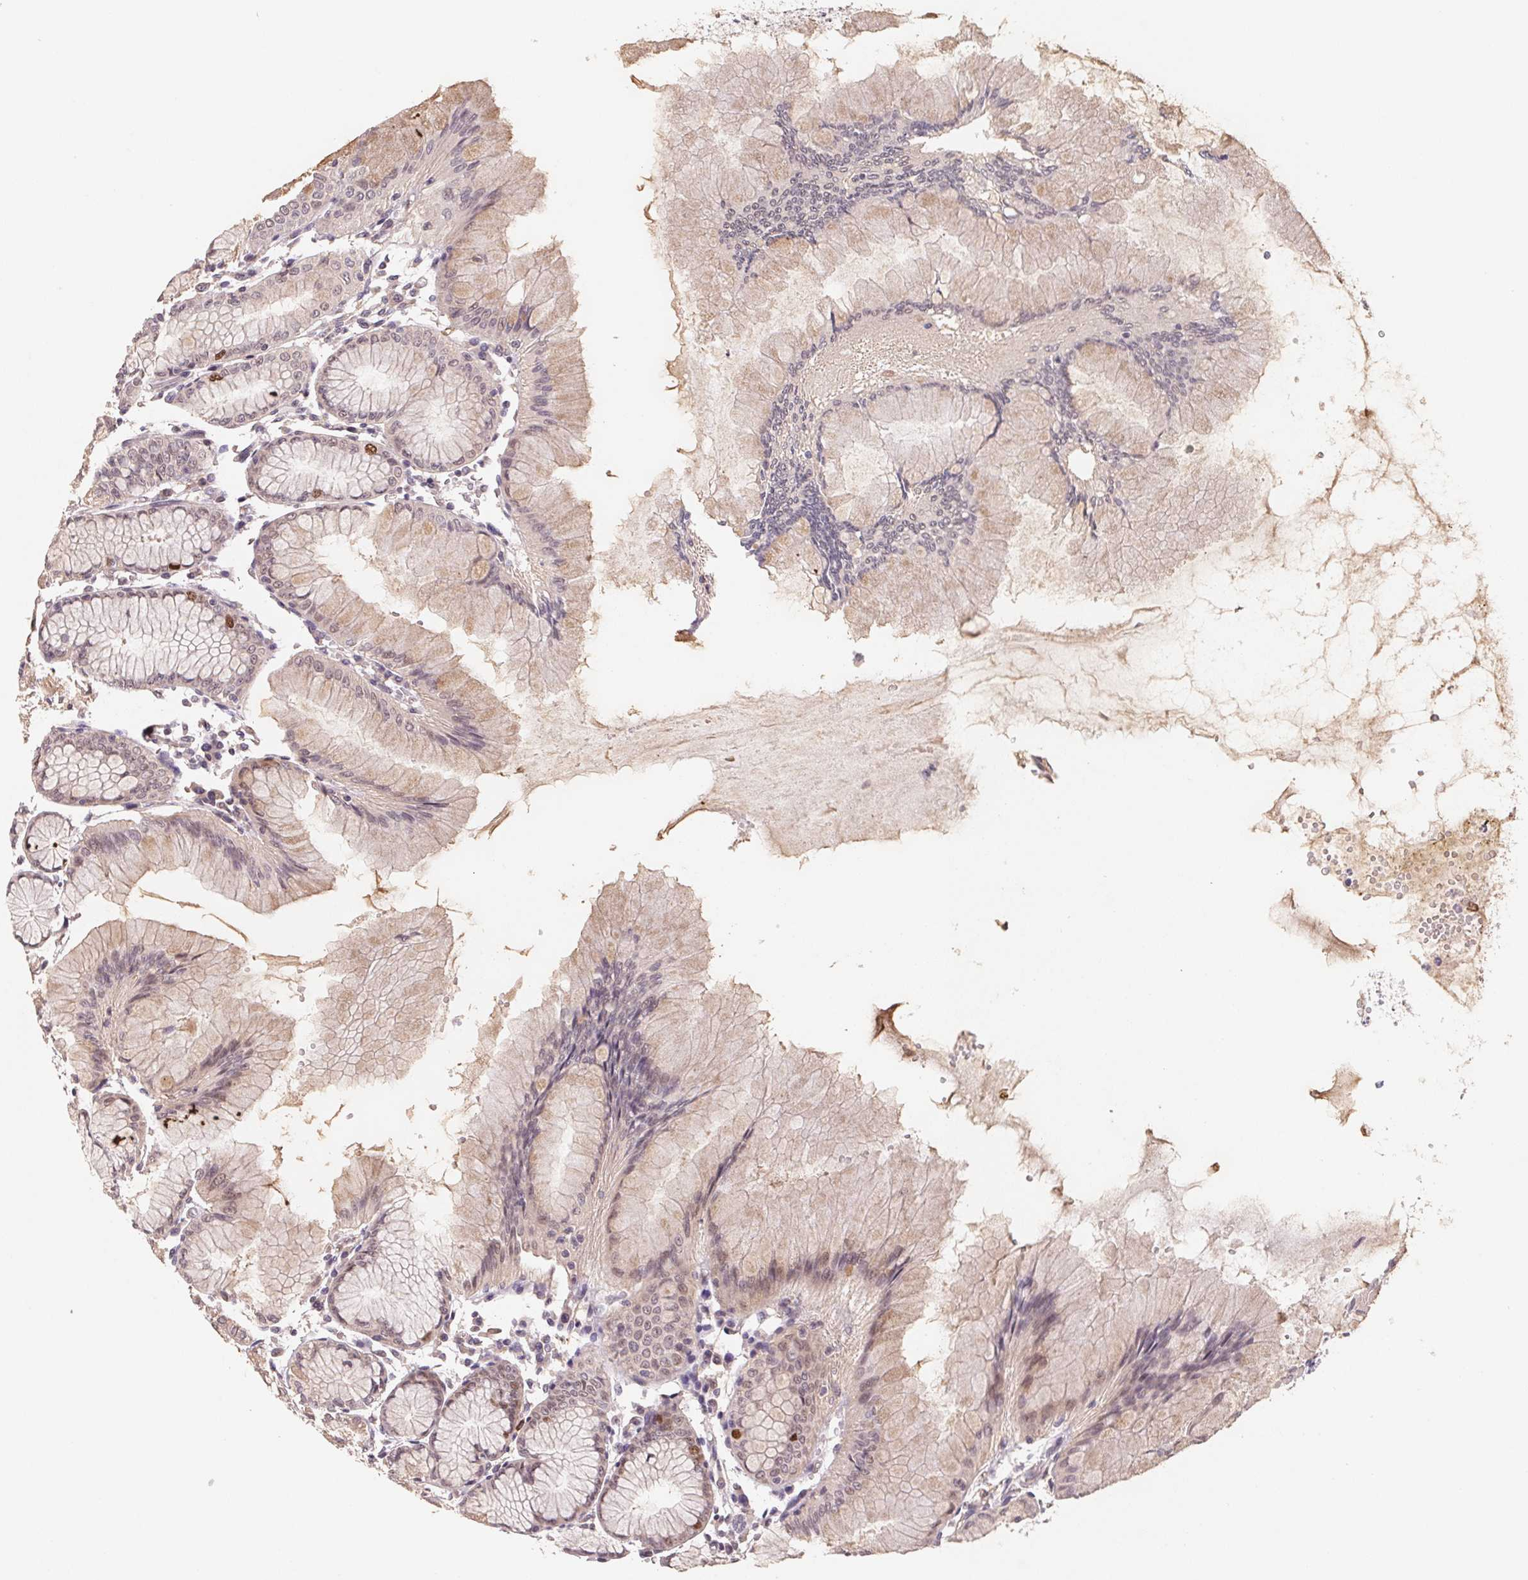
{"staining": {"intensity": "weak", "quantity": "25%-75%", "location": "cytoplasmic/membranous,nuclear"}, "tissue": "stomach", "cell_type": "Glandular cells", "image_type": "normal", "snomed": [{"axis": "morphology", "description": "Normal tissue, NOS"}, {"axis": "topography", "description": "Stomach"}], "caption": "The histopathology image displays a brown stain indicating the presence of a protein in the cytoplasmic/membranous,nuclear of glandular cells in stomach. (DAB (3,3'-diaminobenzidine) IHC with brightfield microscopy, high magnification).", "gene": "KIFC1", "patient": {"sex": "female", "age": 57}}